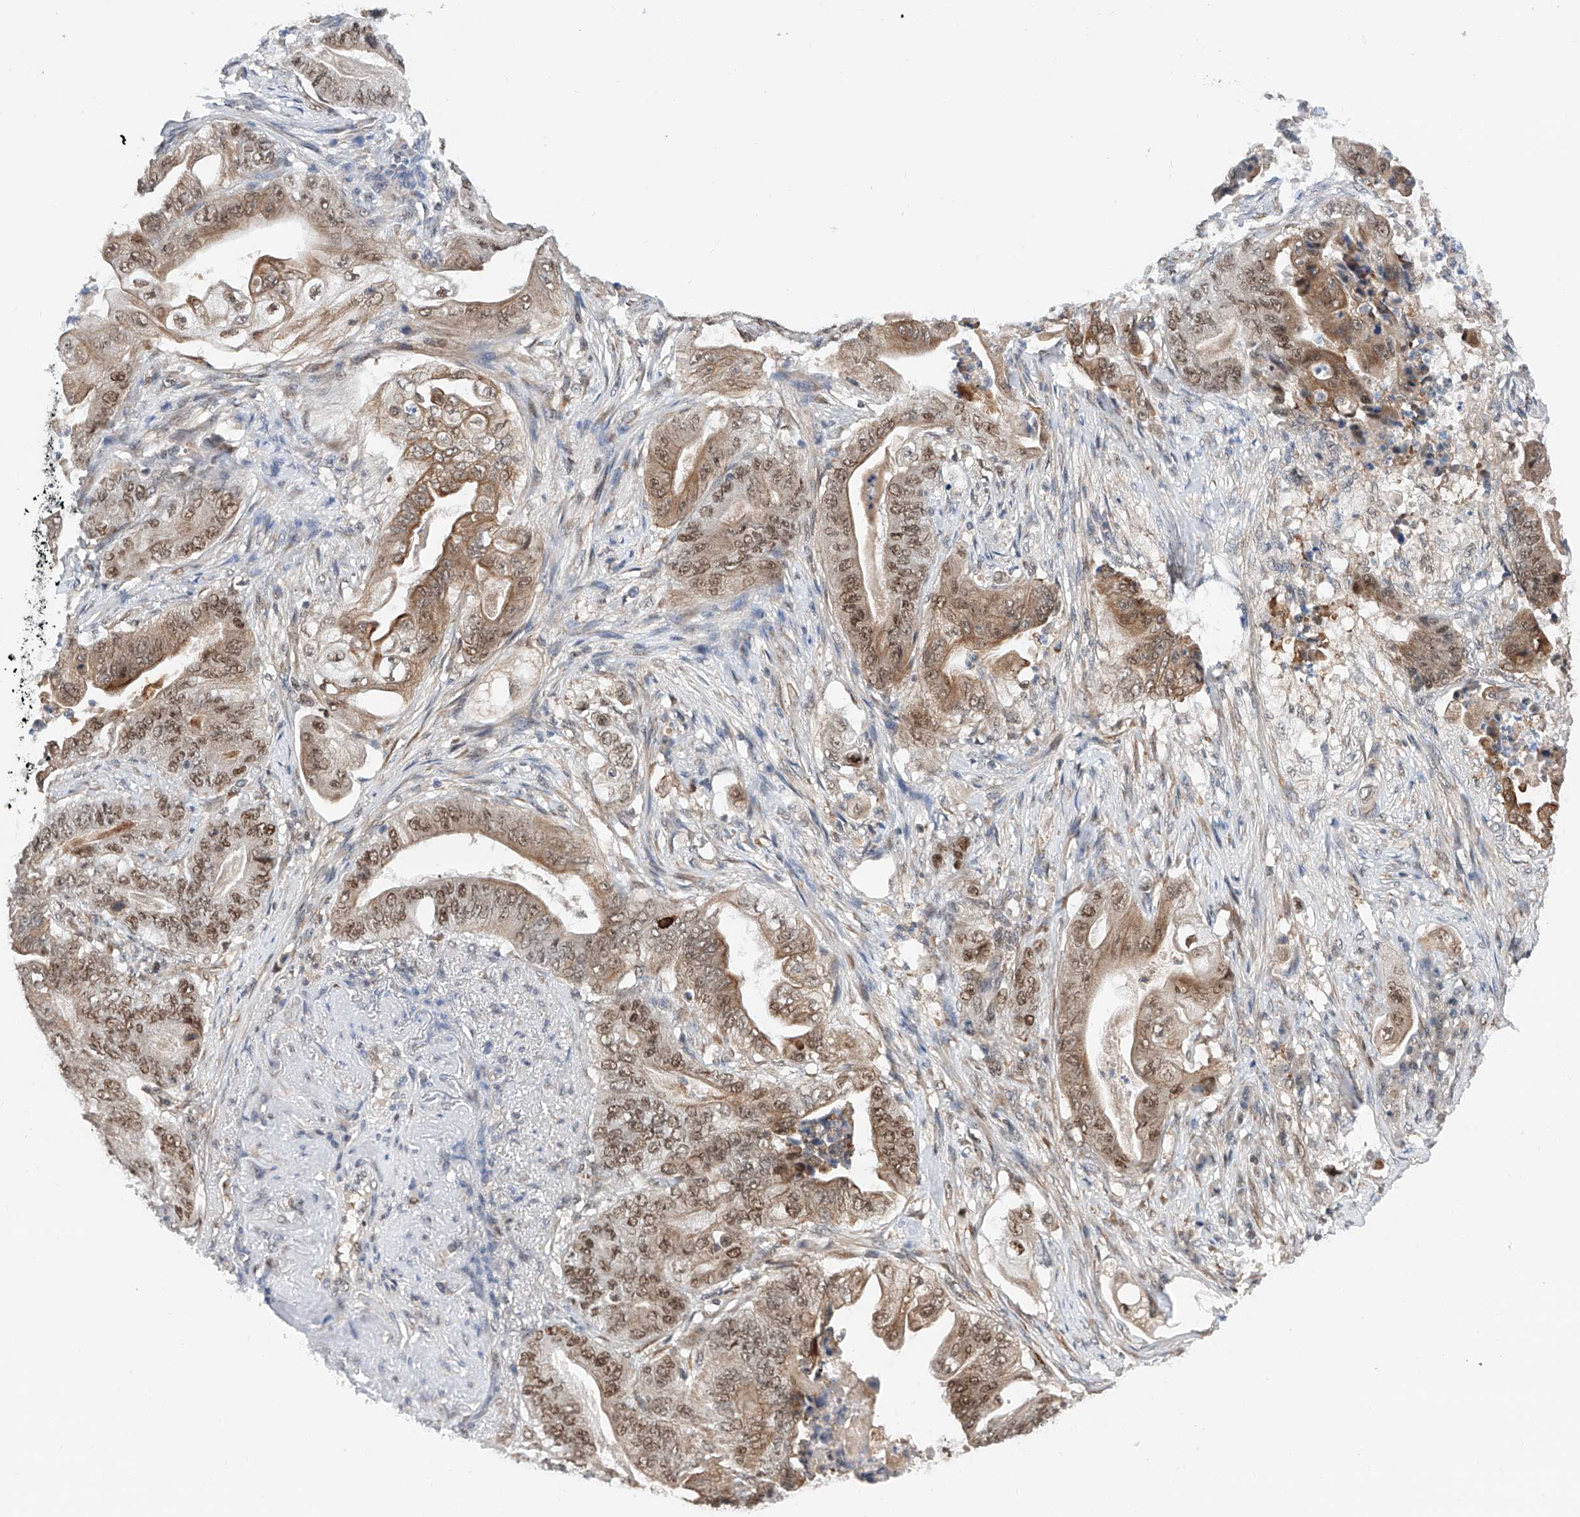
{"staining": {"intensity": "moderate", "quantity": ">75%", "location": "cytoplasmic/membranous,nuclear"}, "tissue": "stomach cancer", "cell_type": "Tumor cells", "image_type": "cancer", "snomed": [{"axis": "morphology", "description": "Adenocarcinoma, NOS"}, {"axis": "topography", "description": "Stomach"}], "caption": "This image displays immunohistochemistry (IHC) staining of stomach adenocarcinoma, with medium moderate cytoplasmic/membranous and nuclear staining in about >75% of tumor cells.", "gene": "SNRNP200", "patient": {"sex": "female", "age": 73}}